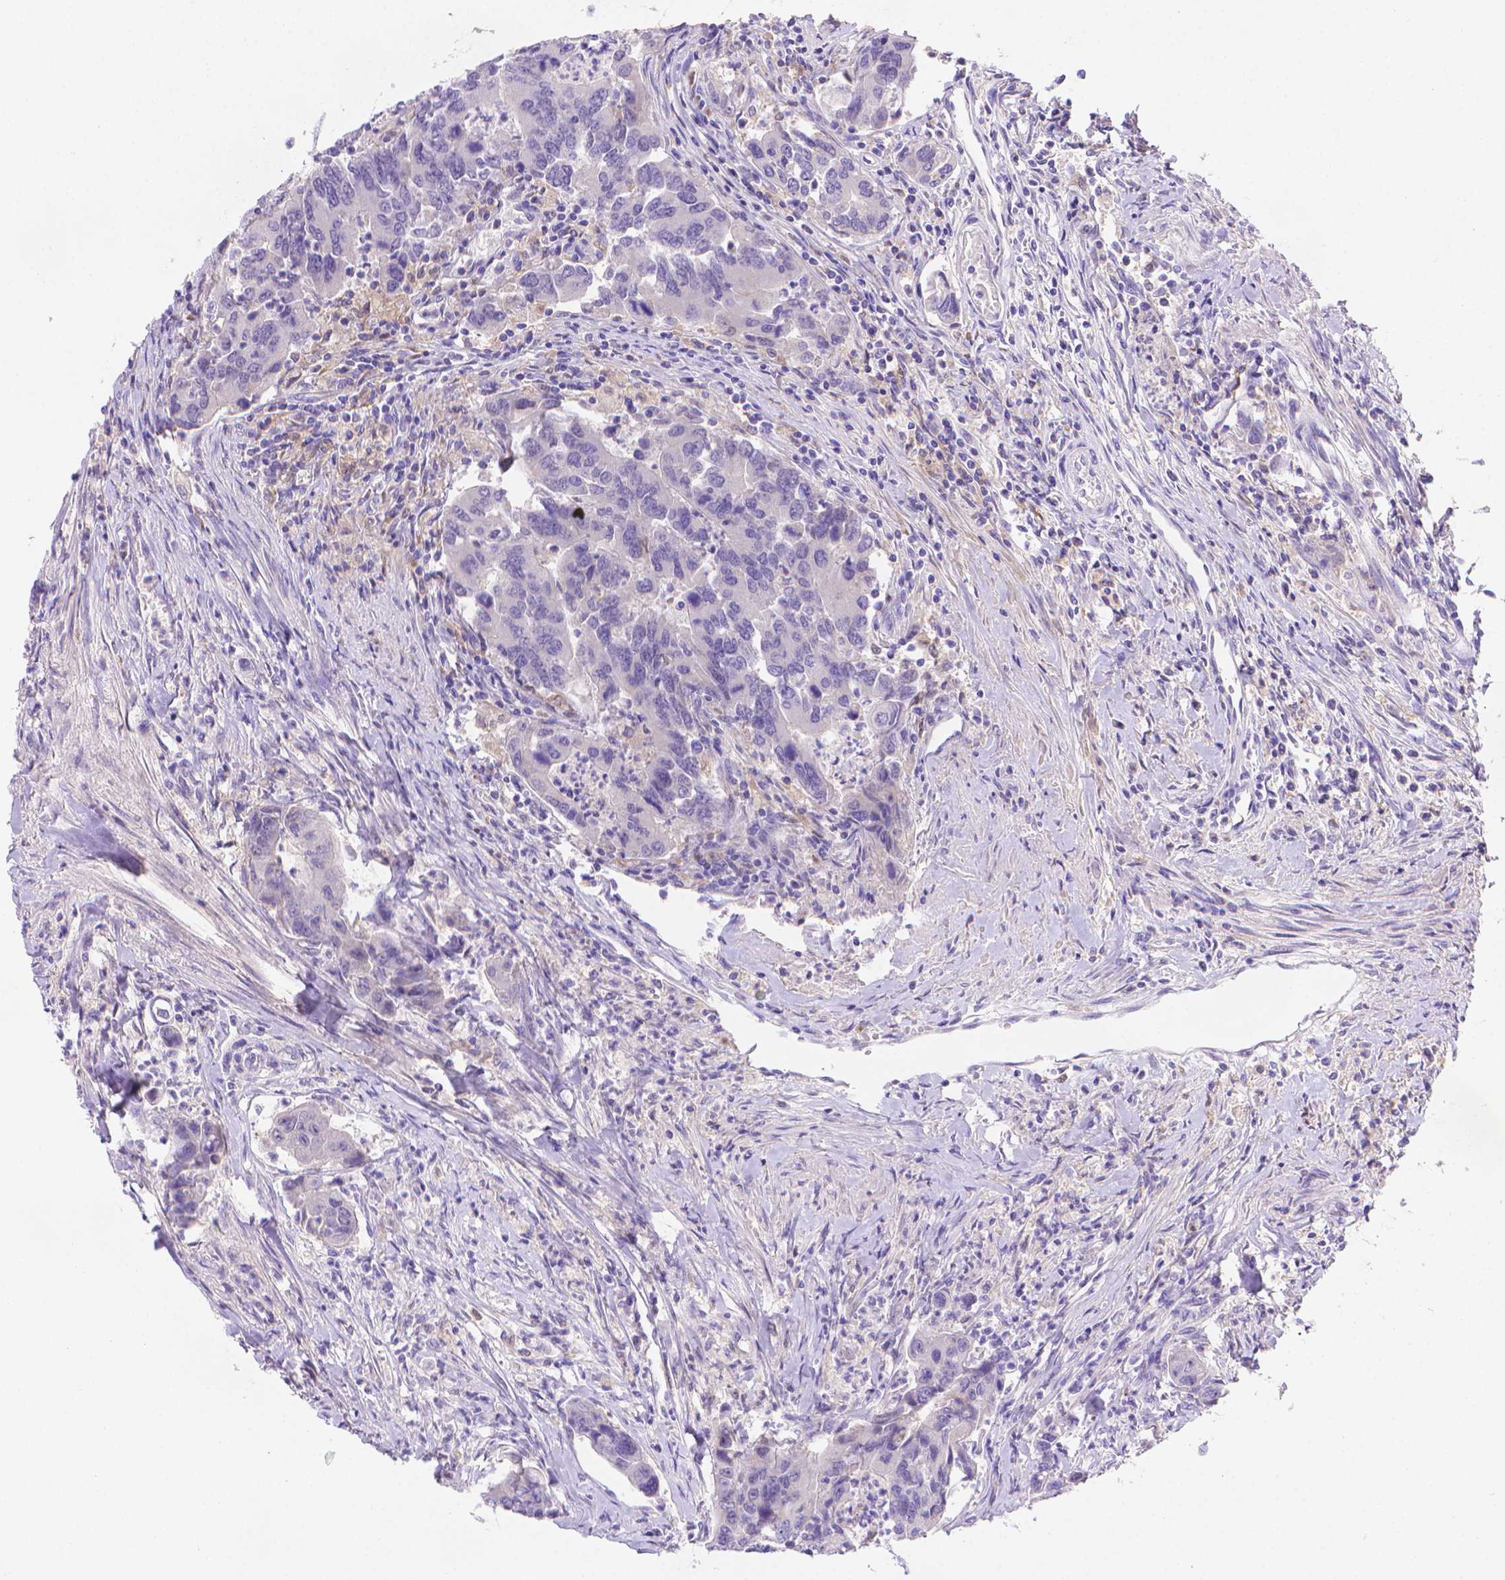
{"staining": {"intensity": "negative", "quantity": "none", "location": "none"}, "tissue": "colorectal cancer", "cell_type": "Tumor cells", "image_type": "cancer", "snomed": [{"axis": "morphology", "description": "Adenocarcinoma, NOS"}, {"axis": "topography", "description": "Colon"}], "caption": "A histopathology image of colorectal cancer stained for a protein displays no brown staining in tumor cells.", "gene": "FGD2", "patient": {"sex": "female", "age": 67}}